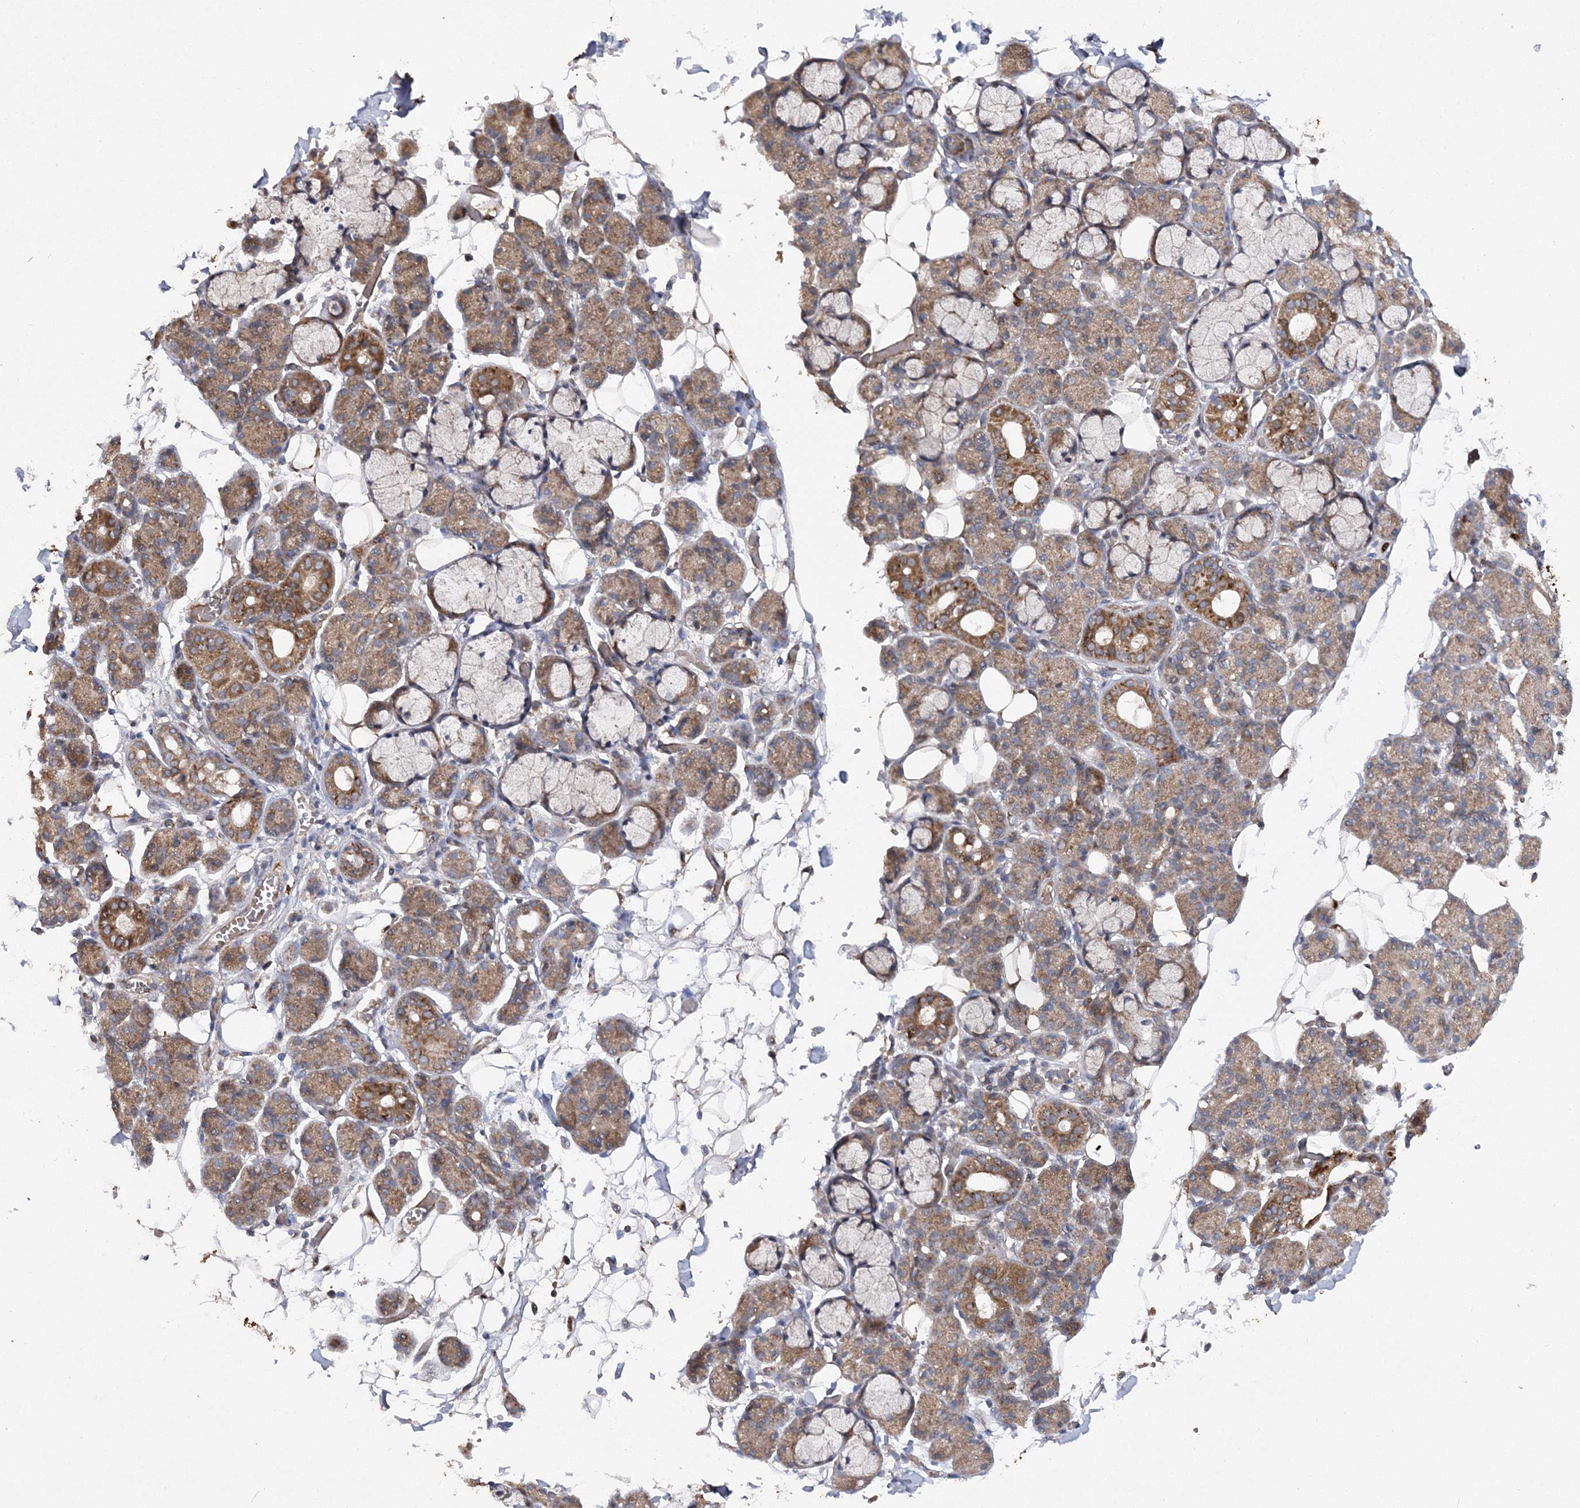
{"staining": {"intensity": "moderate", "quantity": "25%-75%", "location": "cytoplasmic/membranous"}, "tissue": "salivary gland", "cell_type": "Glandular cells", "image_type": "normal", "snomed": [{"axis": "morphology", "description": "Normal tissue, NOS"}, {"axis": "topography", "description": "Salivary gland"}], "caption": "Normal salivary gland reveals moderate cytoplasmic/membranous staining in about 25%-75% of glandular cells.", "gene": "DNAJC13", "patient": {"sex": "male", "age": 63}}